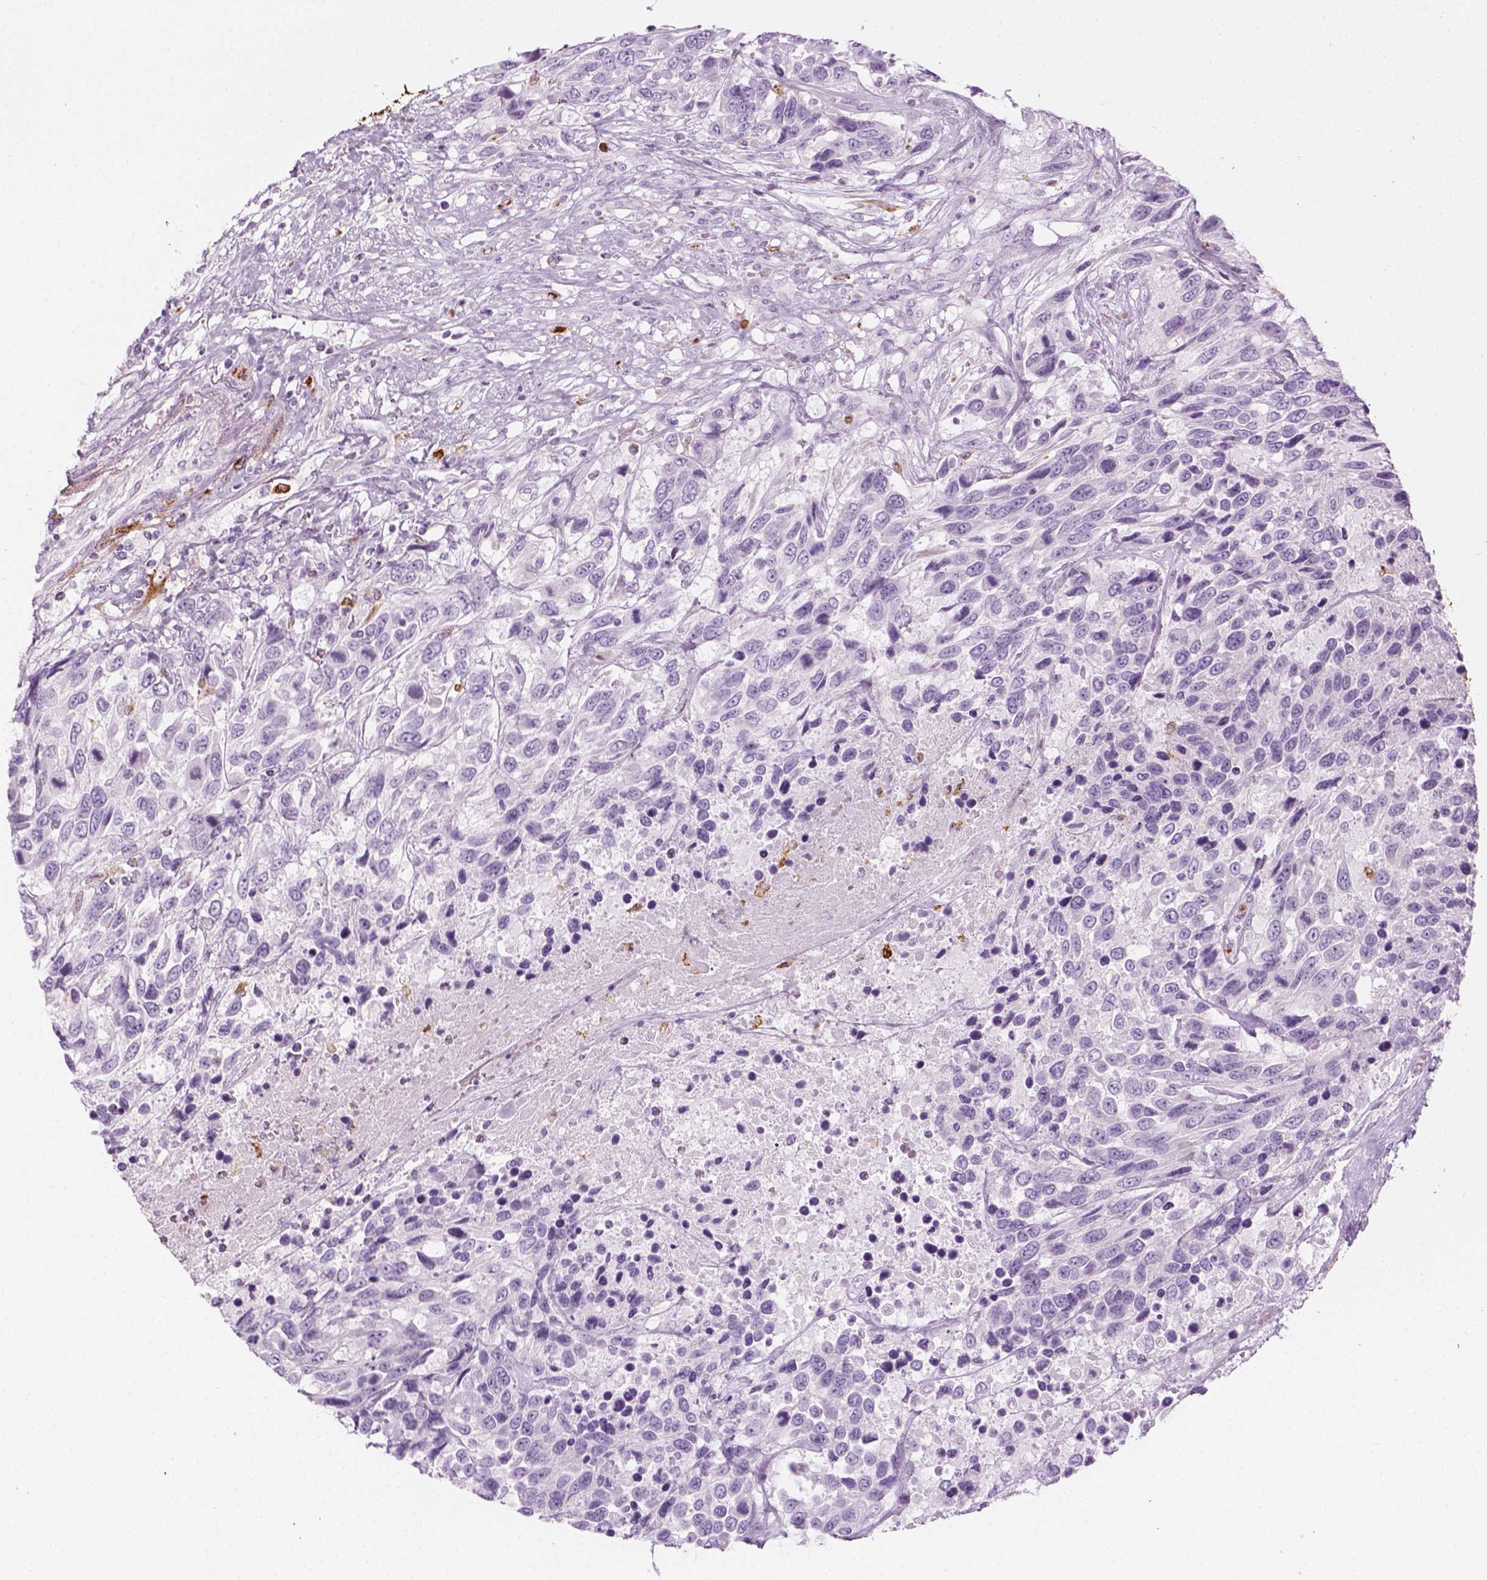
{"staining": {"intensity": "negative", "quantity": "none", "location": "none"}, "tissue": "urothelial cancer", "cell_type": "Tumor cells", "image_type": "cancer", "snomed": [{"axis": "morphology", "description": "Urothelial carcinoma, High grade"}, {"axis": "topography", "description": "Urinary bladder"}], "caption": "High magnification brightfield microscopy of urothelial cancer stained with DAB (3,3'-diaminobenzidine) (brown) and counterstained with hematoxylin (blue): tumor cells show no significant expression. (Stains: DAB immunohistochemistry with hematoxylin counter stain, Microscopy: brightfield microscopy at high magnification).", "gene": "CES1", "patient": {"sex": "female", "age": 70}}